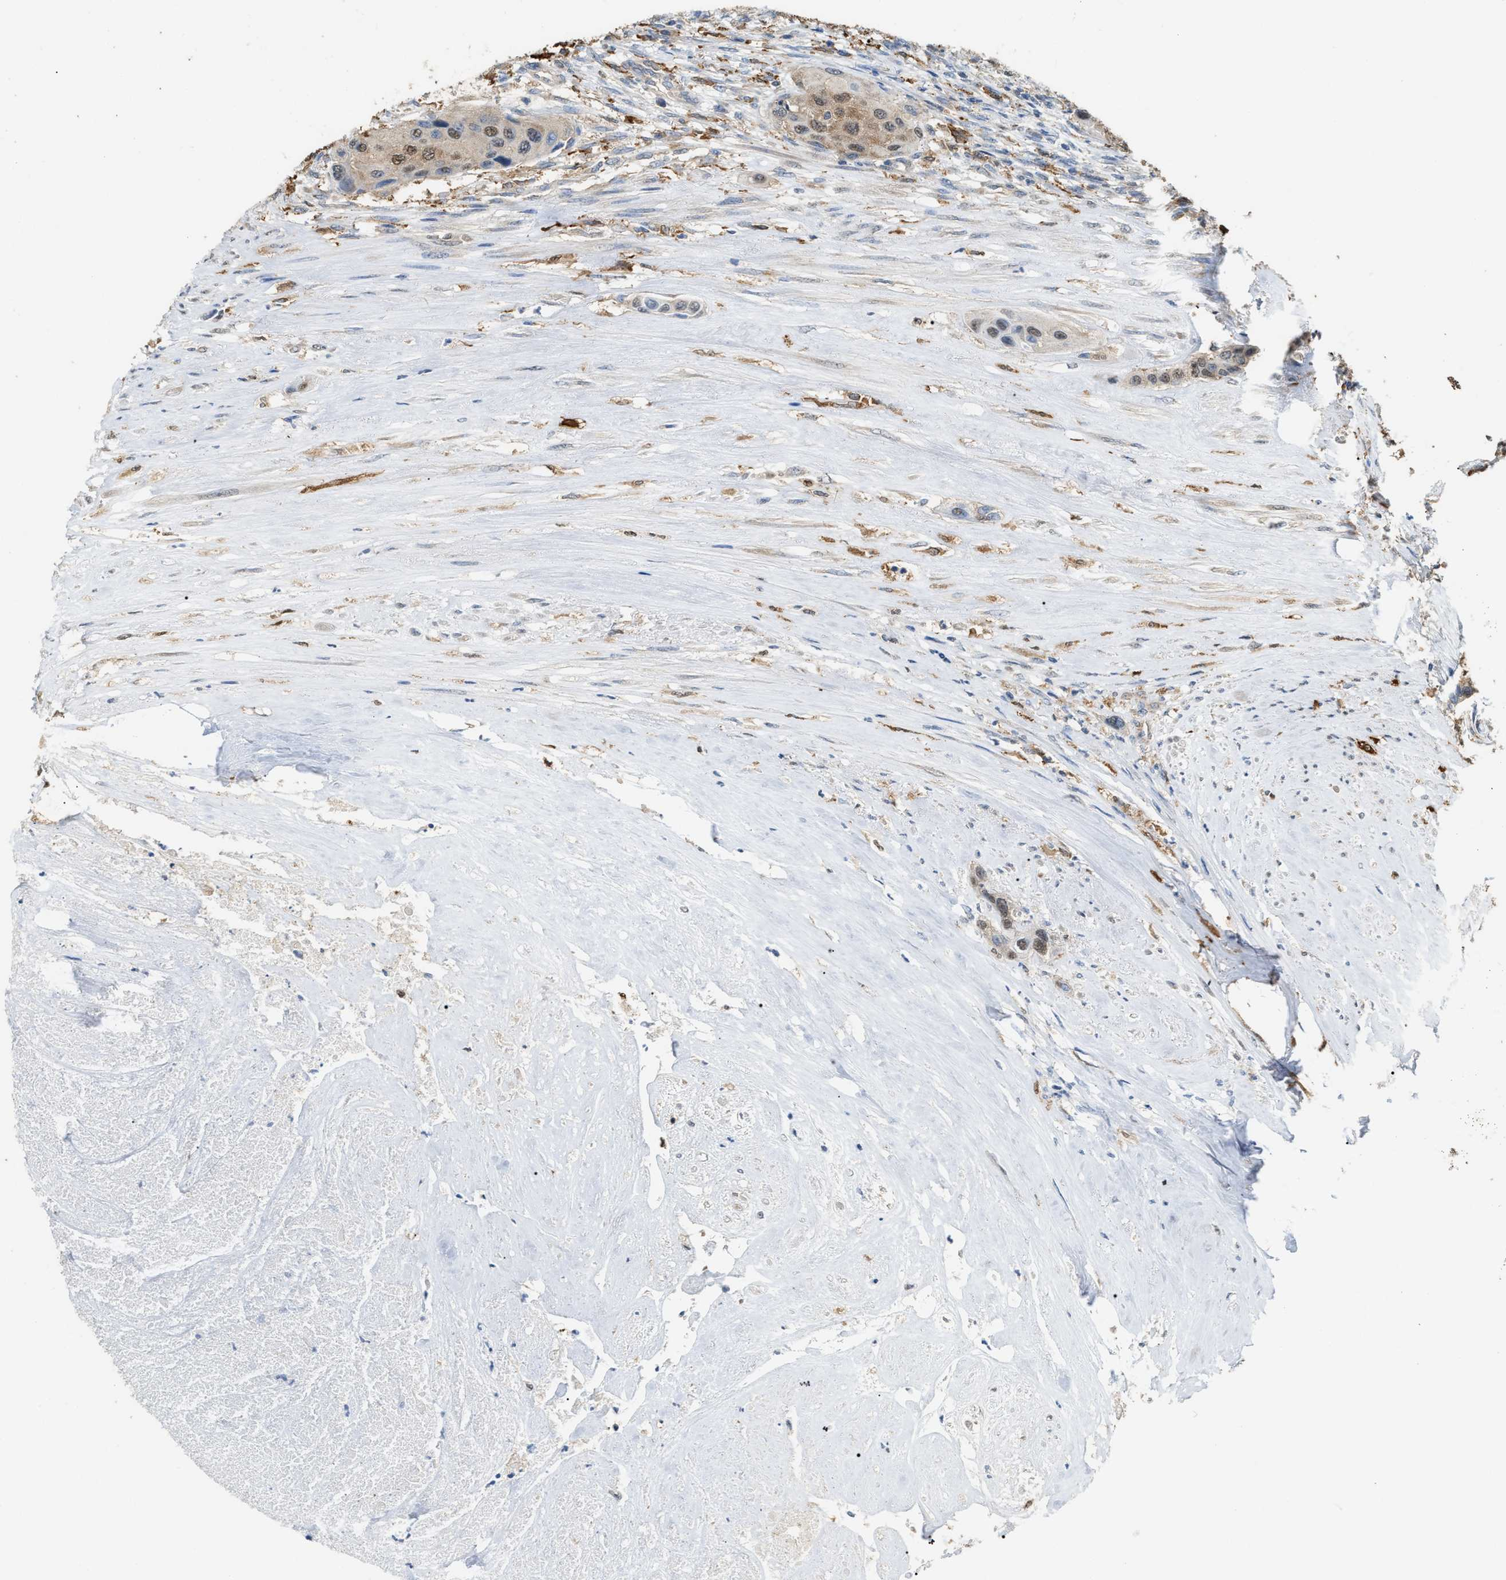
{"staining": {"intensity": "weak", "quantity": ">75%", "location": "cytoplasmic/membranous,nuclear"}, "tissue": "urothelial cancer", "cell_type": "Tumor cells", "image_type": "cancer", "snomed": [{"axis": "morphology", "description": "Urothelial carcinoma, High grade"}, {"axis": "topography", "description": "Urinary bladder"}], "caption": "Brown immunohistochemical staining in high-grade urothelial carcinoma exhibits weak cytoplasmic/membranous and nuclear positivity in about >75% of tumor cells. Nuclei are stained in blue.", "gene": "GCN1", "patient": {"sex": "female", "age": 56}}